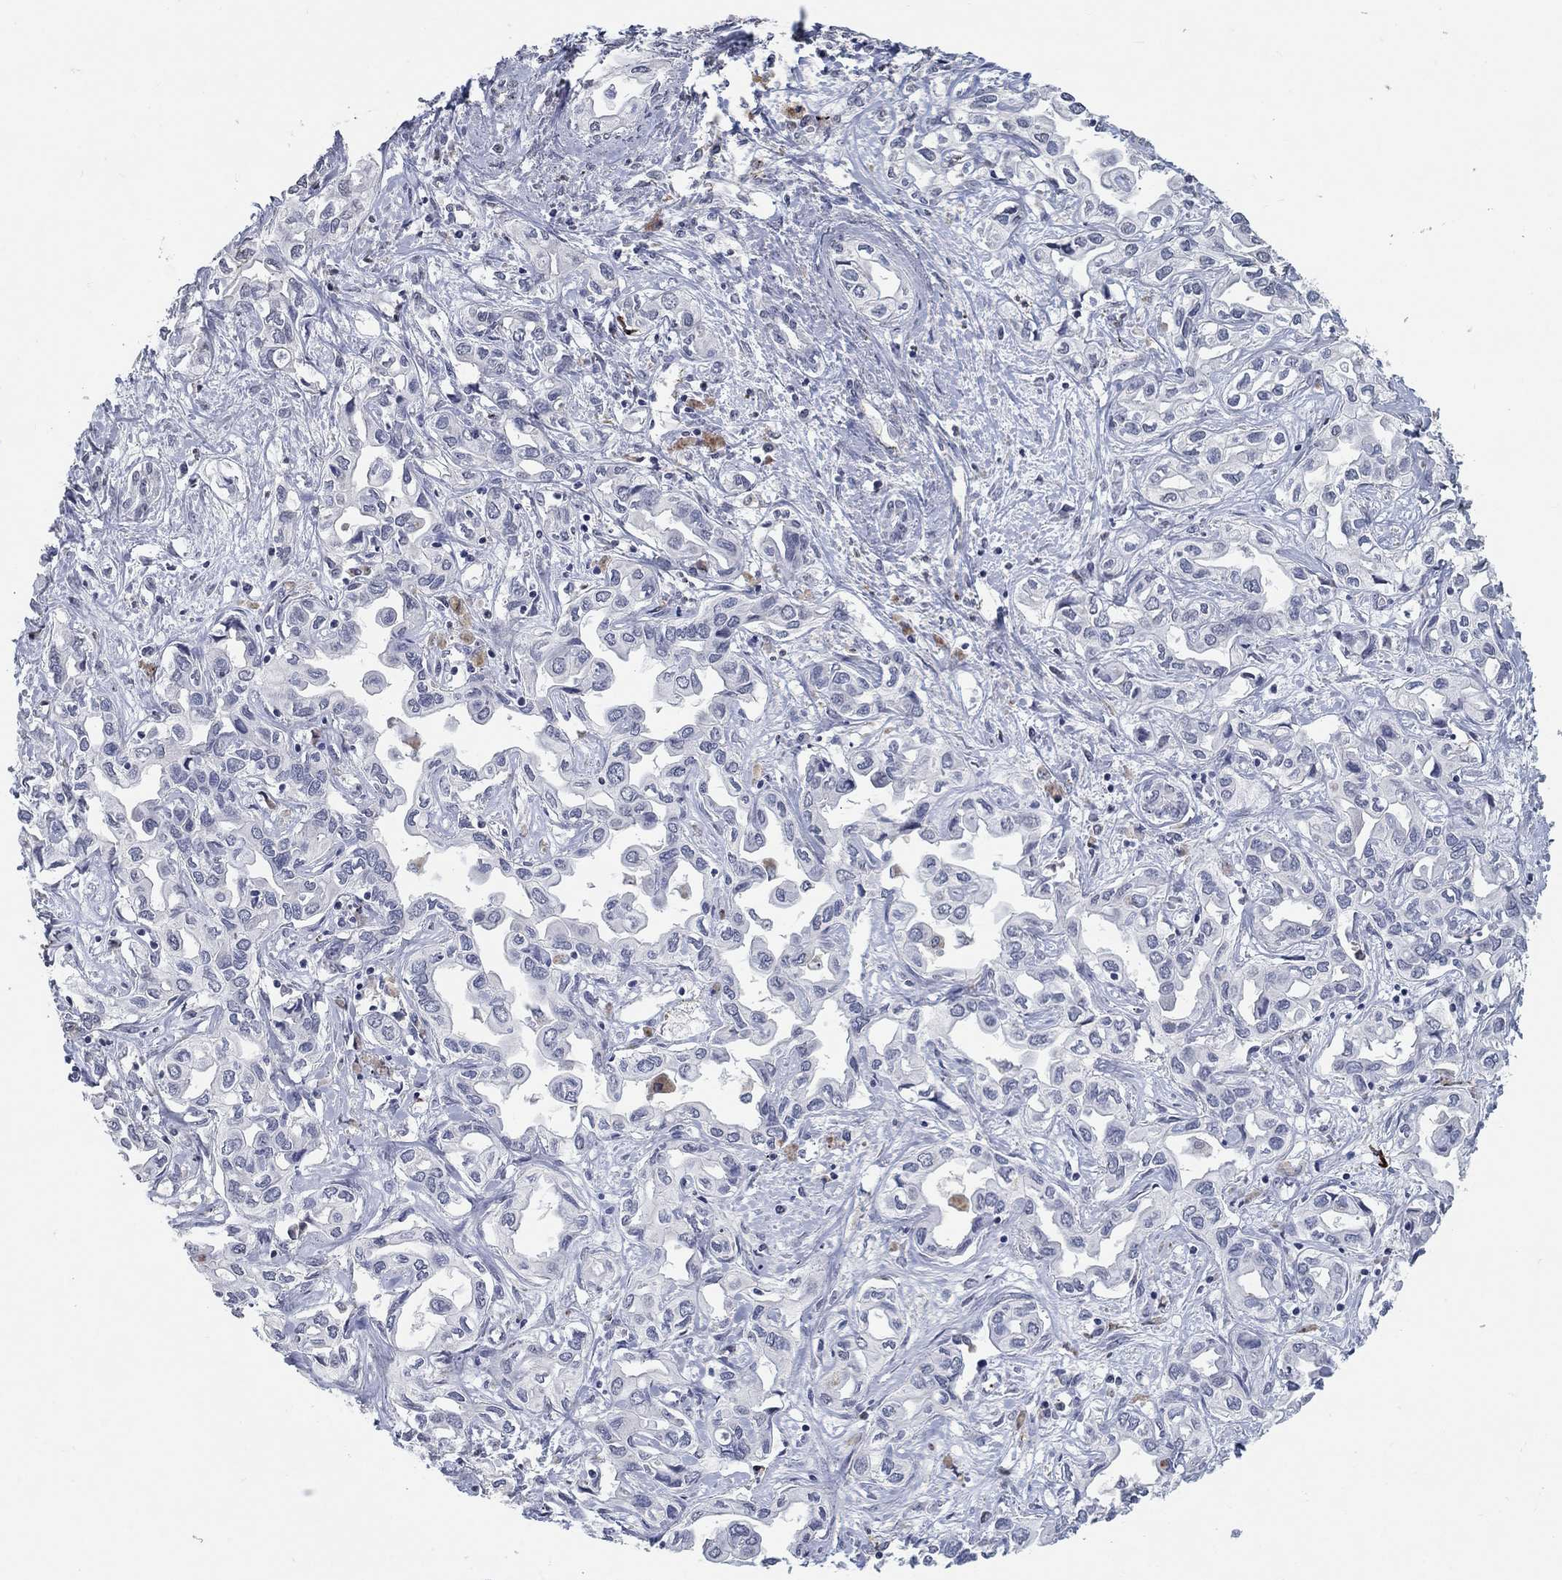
{"staining": {"intensity": "negative", "quantity": "none", "location": "none"}, "tissue": "liver cancer", "cell_type": "Tumor cells", "image_type": "cancer", "snomed": [{"axis": "morphology", "description": "Cholangiocarcinoma"}, {"axis": "topography", "description": "Liver"}], "caption": "Tumor cells are negative for brown protein staining in cholangiocarcinoma (liver).", "gene": "TINAG", "patient": {"sex": "female", "age": 64}}